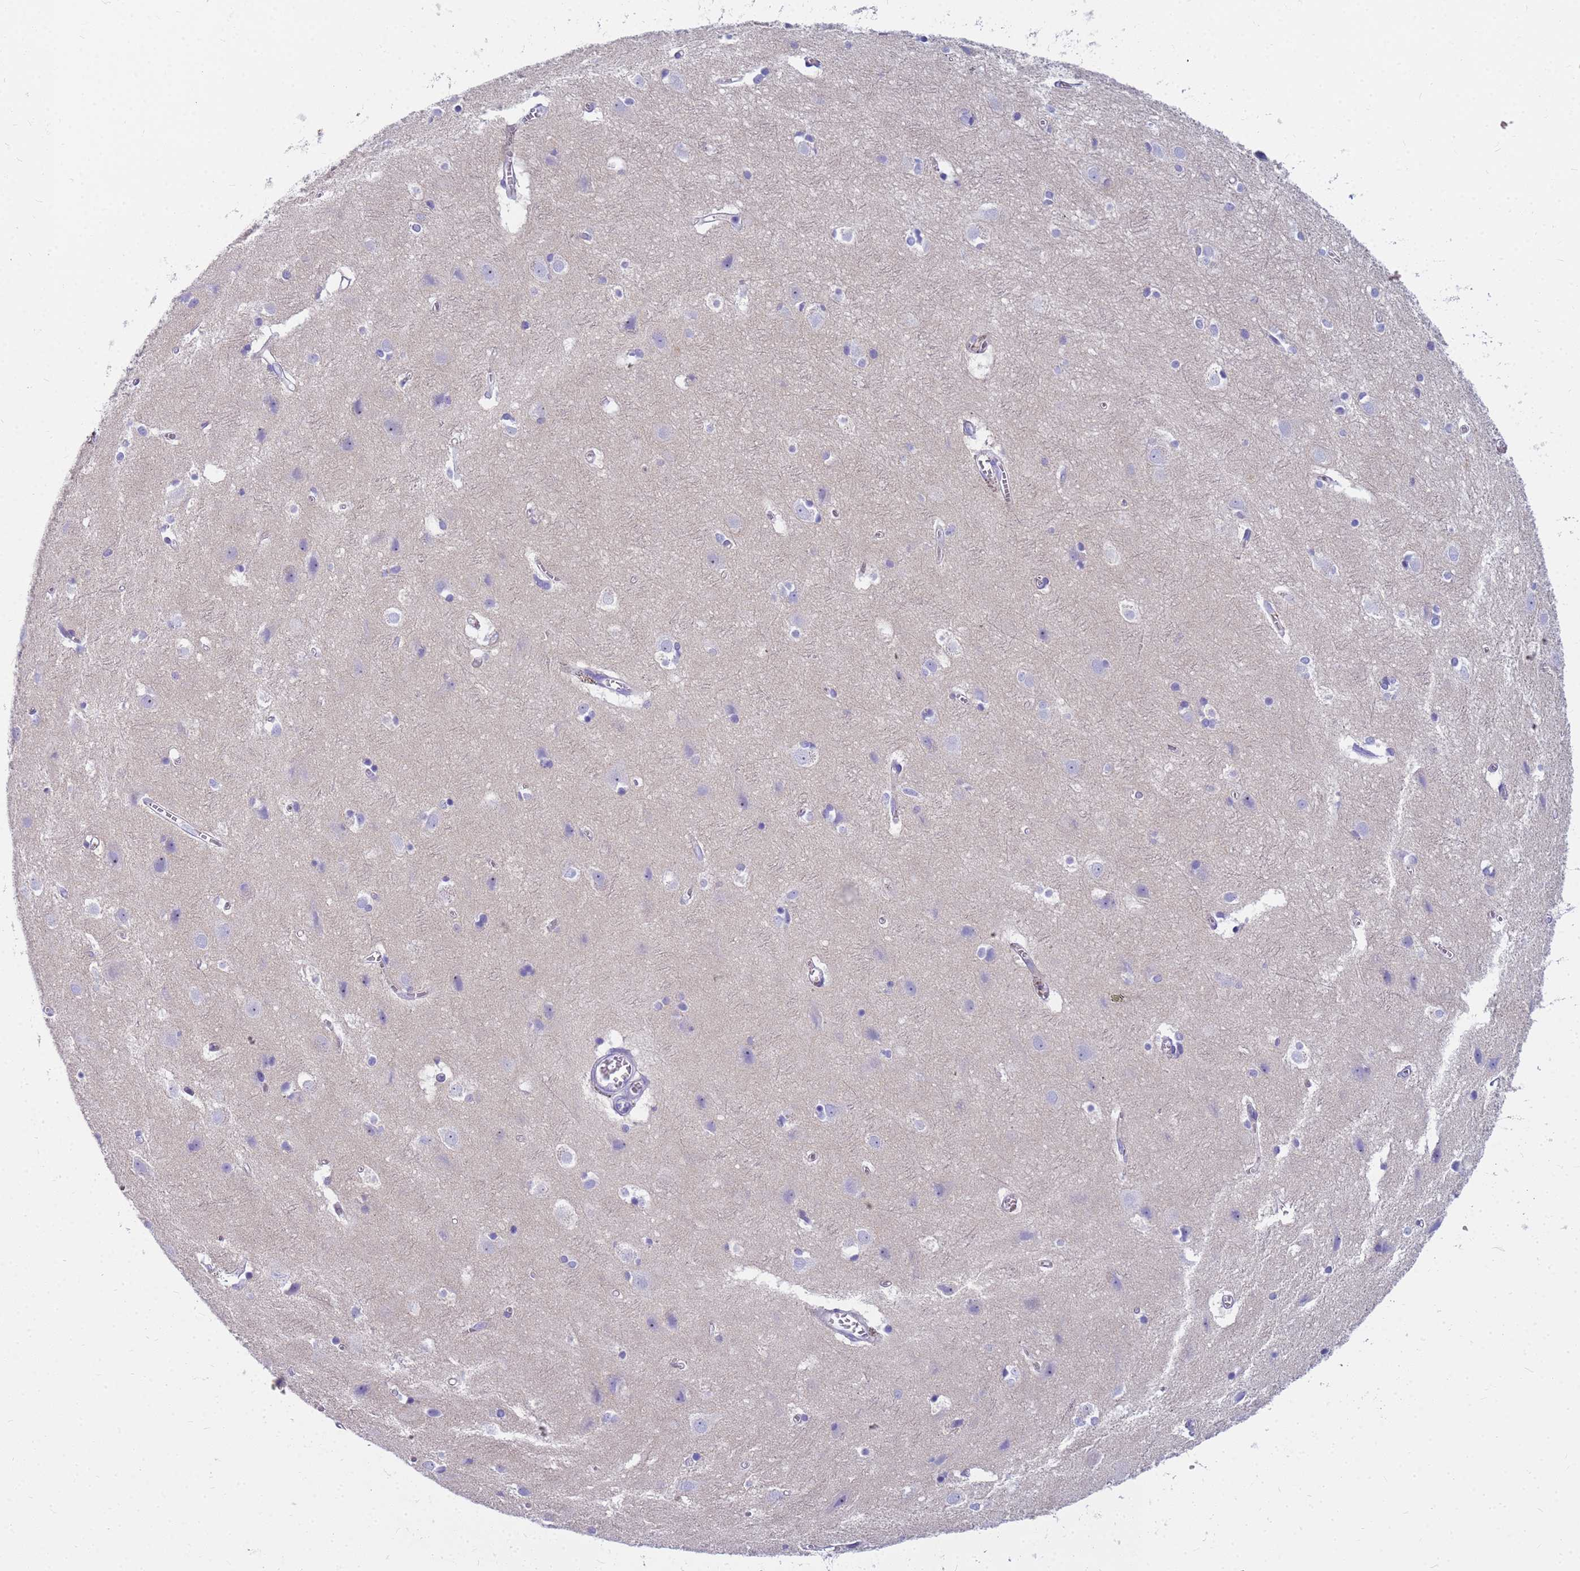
{"staining": {"intensity": "negative", "quantity": "none", "location": "none"}, "tissue": "cerebral cortex", "cell_type": "Endothelial cells", "image_type": "normal", "snomed": [{"axis": "morphology", "description": "Normal tissue, NOS"}, {"axis": "topography", "description": "Cerebral cortex"}], "caption": "This is an IHC histopathology image of normal cerebral cortex. There is no staining in endothelial cells.", "gene": "RNASE2", "patient": {"sex": "male", "age": 54}}